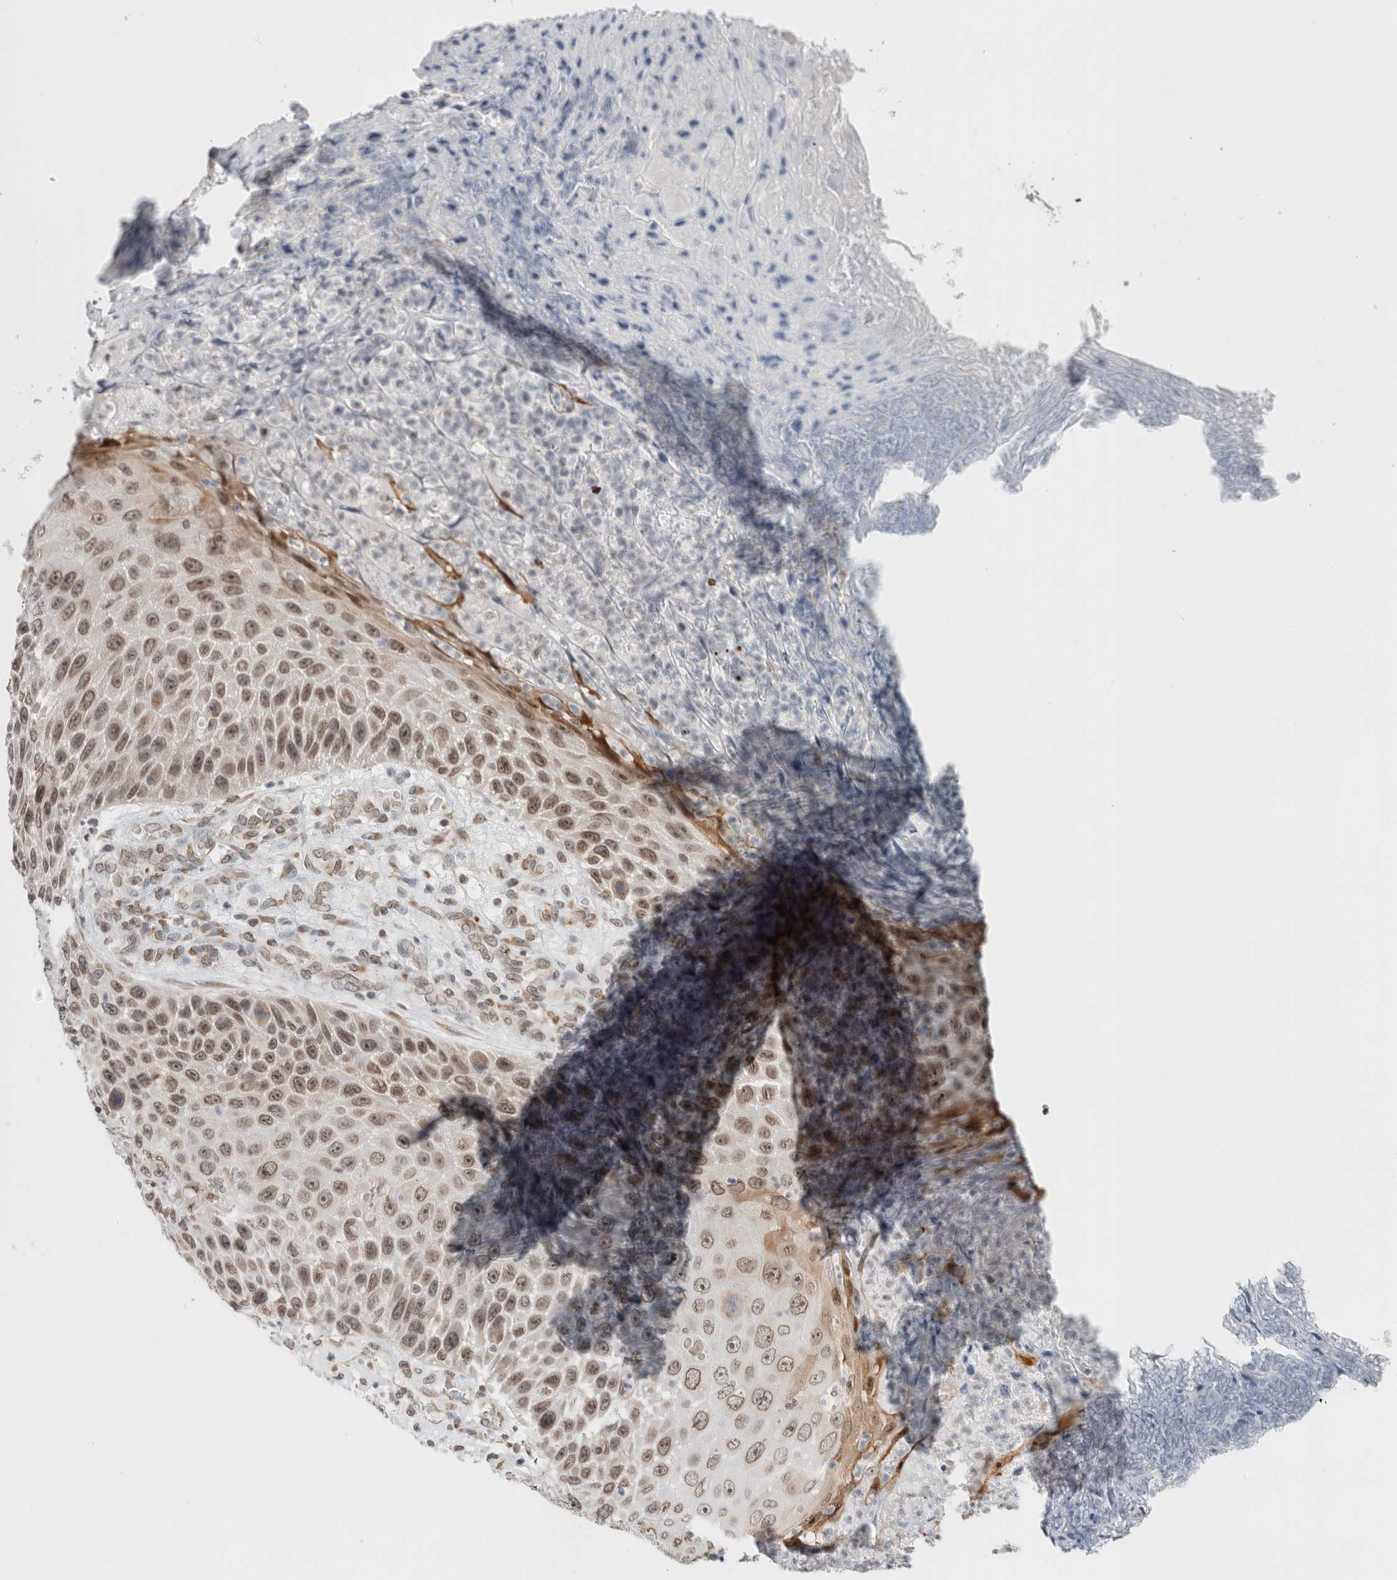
{"staining": {"intensity": "moderate", "quantity": ">75%", "location": "cytoplasmic/membranous,nuclear"}, "tissue": "skin cancer", "cell_type": "Tumor cells", "image_type": "cancer", "snomed": [{"axis": "morphology", "description": "Squamous cell carcinoma, NOS"}, {"axis": "topography", "description": "Skin"}], "caption": "Tumor cells display medium levels of moderate cytoplasmic/membranous and nuclear staining in approximately >75% of cells in skin cancer.", "gene": "RBMX2", "patient": {"sex": "female", "age": 88}}